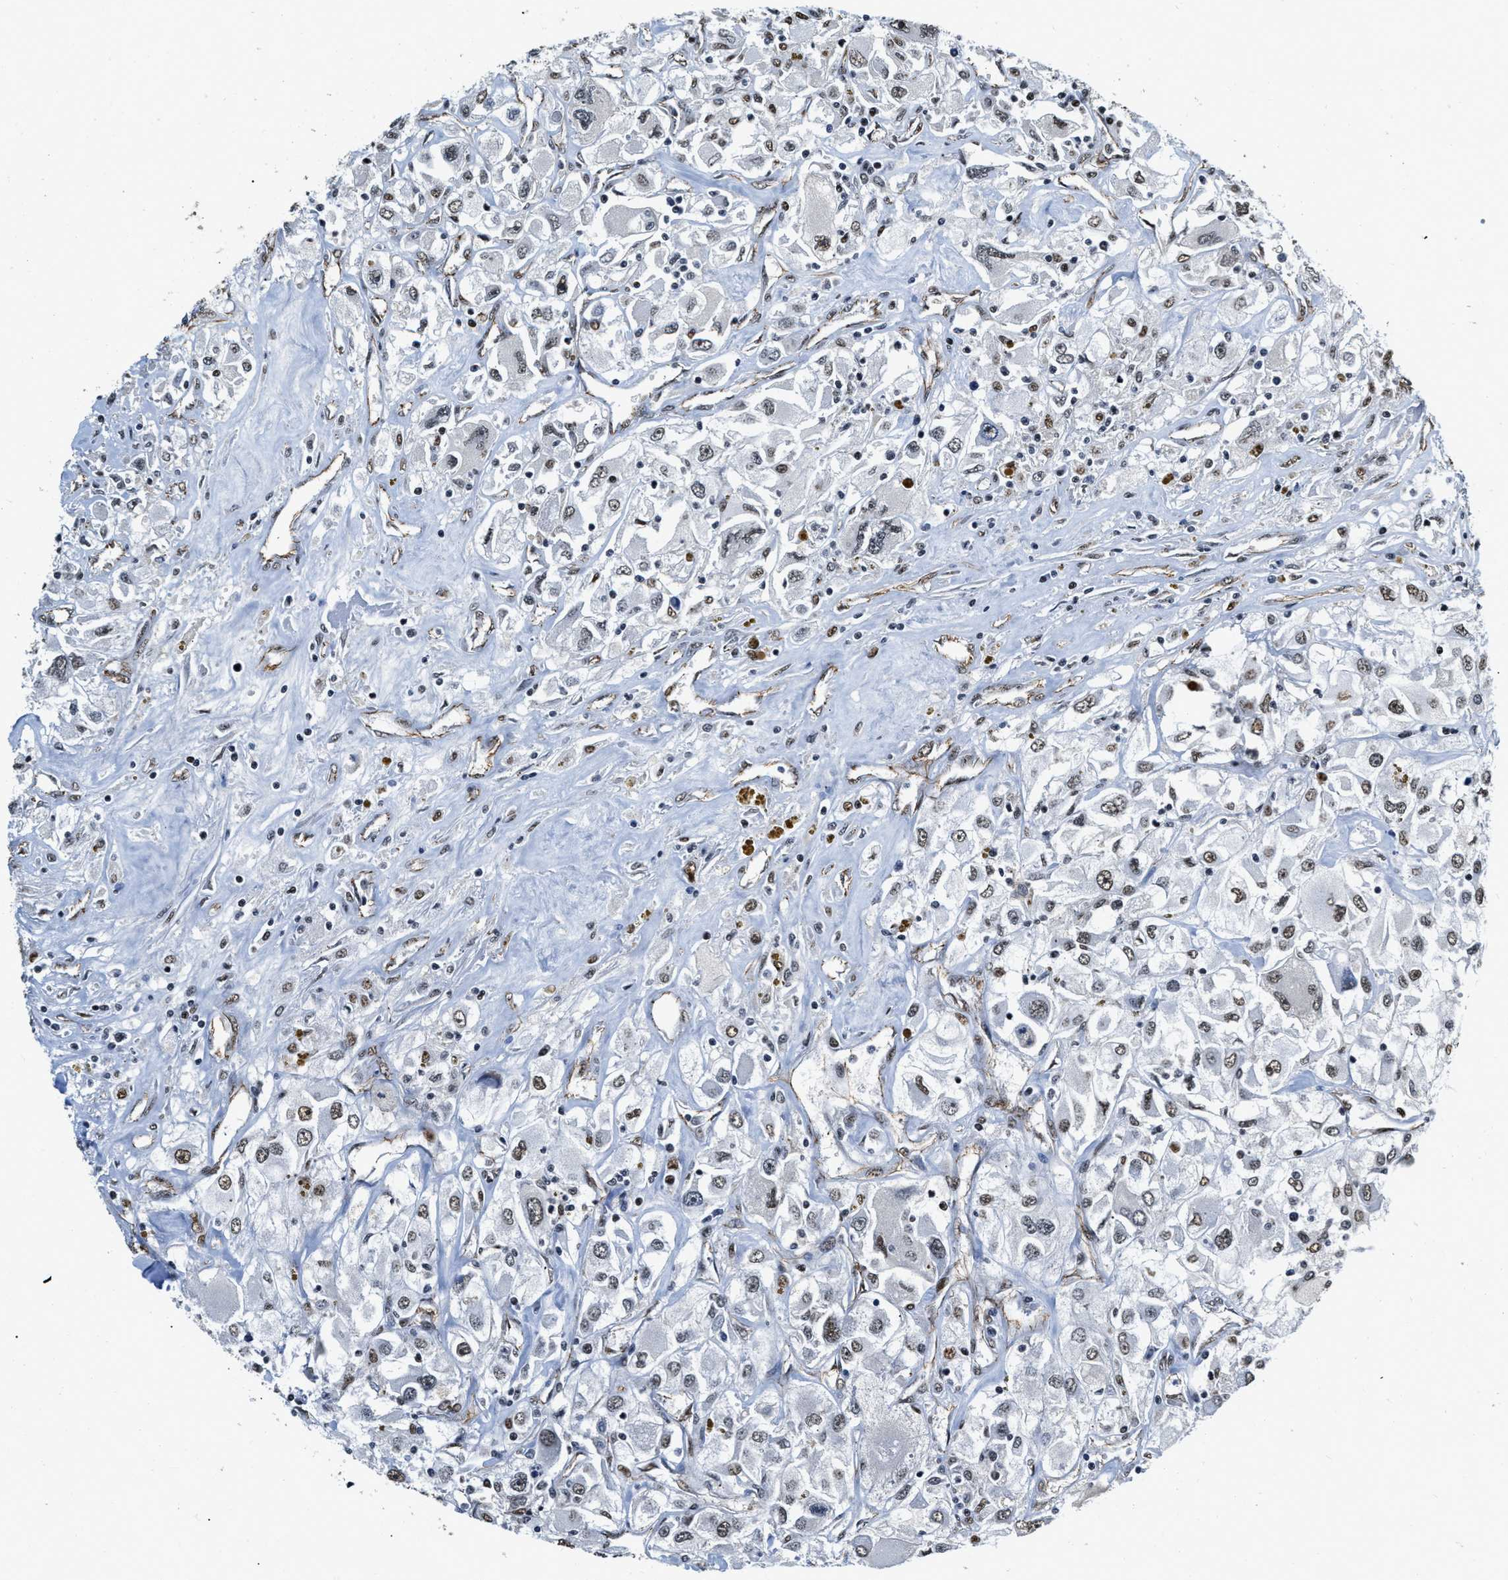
{"staining": {"intensity": "weak", "quantity": ">75%", "location": "nuclear"}, "tissue": "renal cancer", "cell_type": "Tumor cells", "image_type": "cancer", "snomed": [{"axis": "morphology", "description": "Adenocarcinoma, NOS"}, {"axis": "topography", "description": "Kidney"}], "caption": "Immunohistochemistry (IHC) image of neoplastic tissue: renal adenocarcinoma stained using immunohistochemistry shows low levels of weak protein expression localized specifically in the nuclear of tumor cells, appearing as a nuclear brown color.", "gene": "CCNE1", "patient": {"sex": "female", "age": 52}}